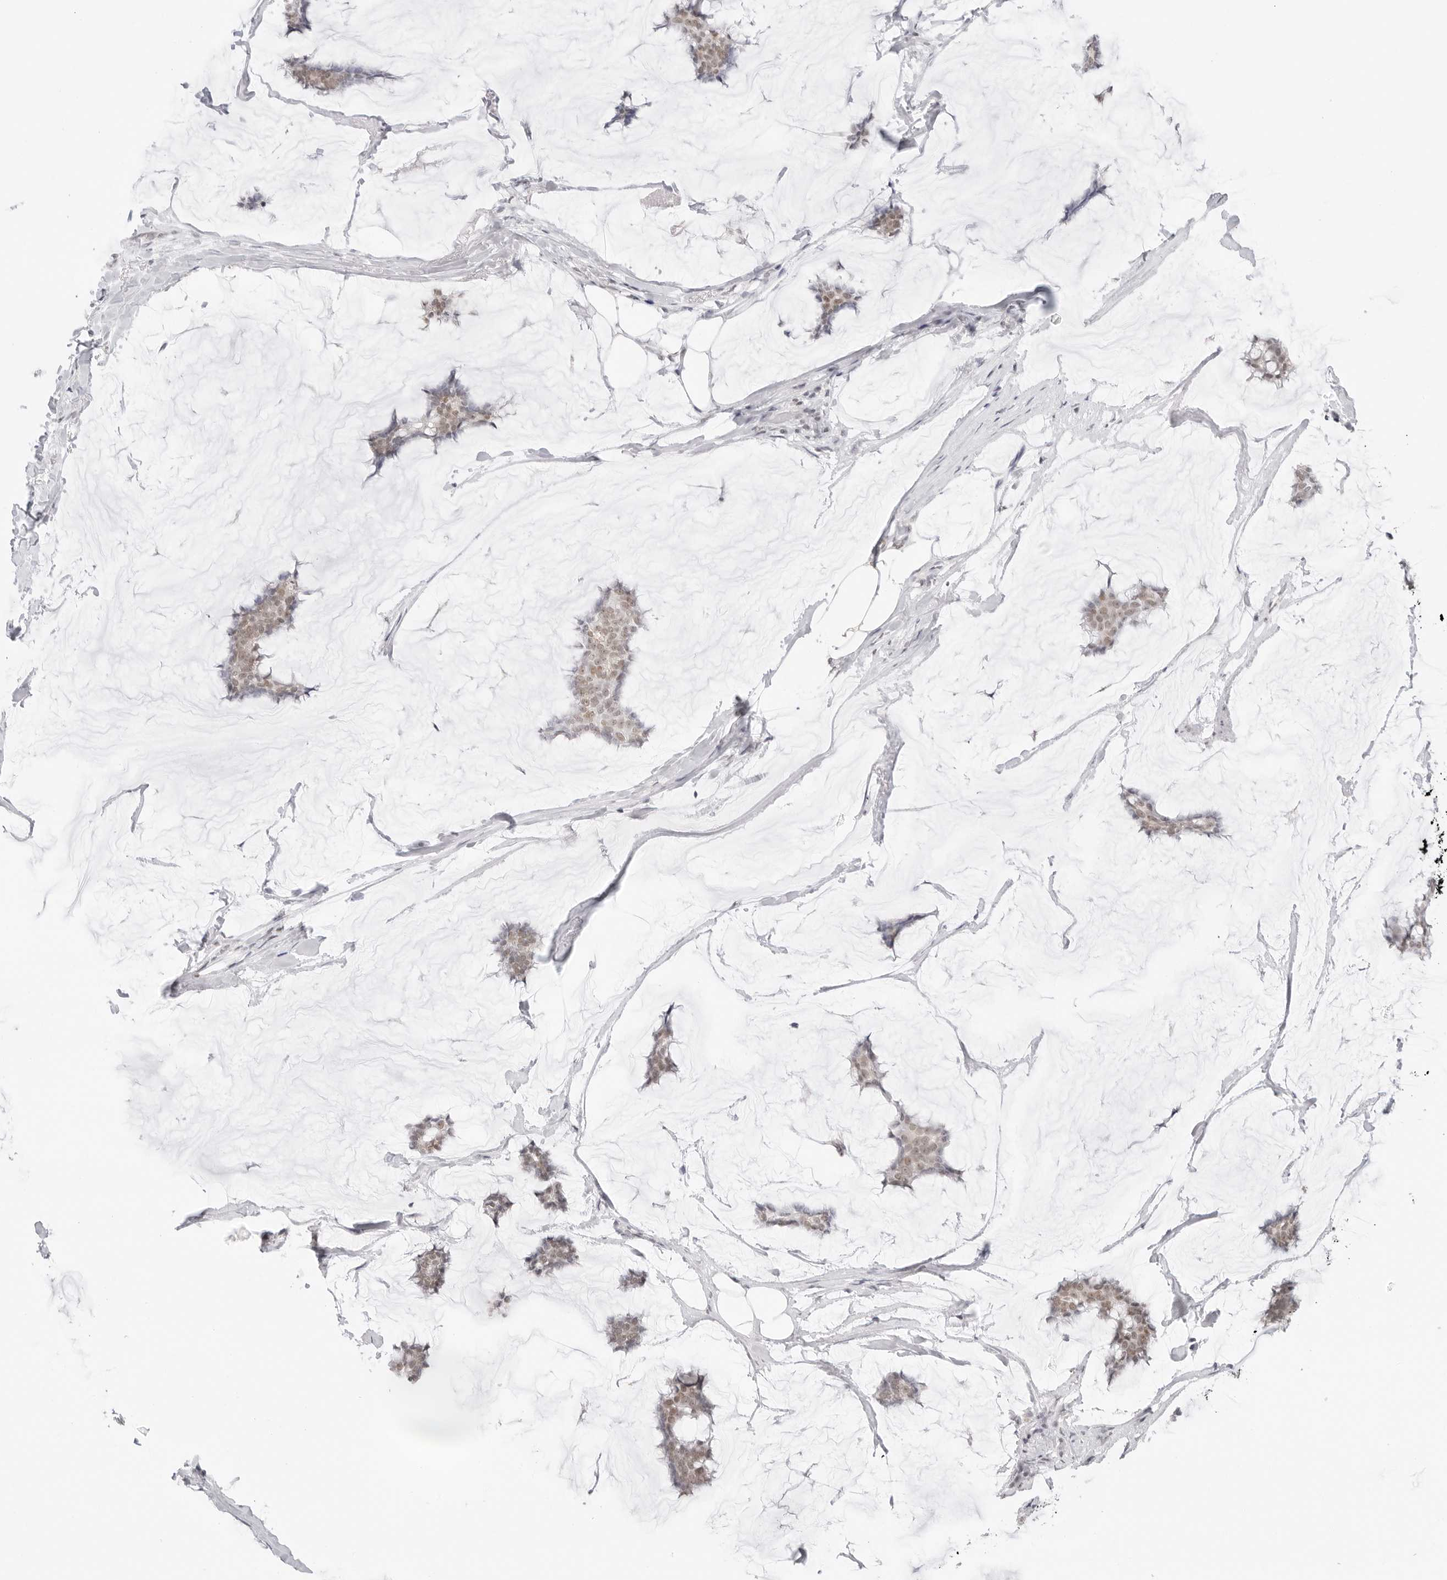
{"staining": {"intensity": "weak", "quantity": ">75%", "location": "nuclear"}, "tissue": "breast cancer", "cell_type": "Tumor cells", "image_type": "cancer", "snomed": [{"axis": "morphology", "description": "Duct carcinoma"}, {"axis": "topography", "description": "Breast"}], "caption": "Invasive ductal carcinoma (breast) stained with DAB (3,3'-diaminobenzidine) immunohistochemistry displays low levels of weak nuclear positivity in approximately >75% of tumor cells. (DAB (3,3'-diaminobenzidine) = brown stain, brightfield microscopy at high magnification).", "gene": "TCIM", "patient": {"sex": "female", "age": 93}}